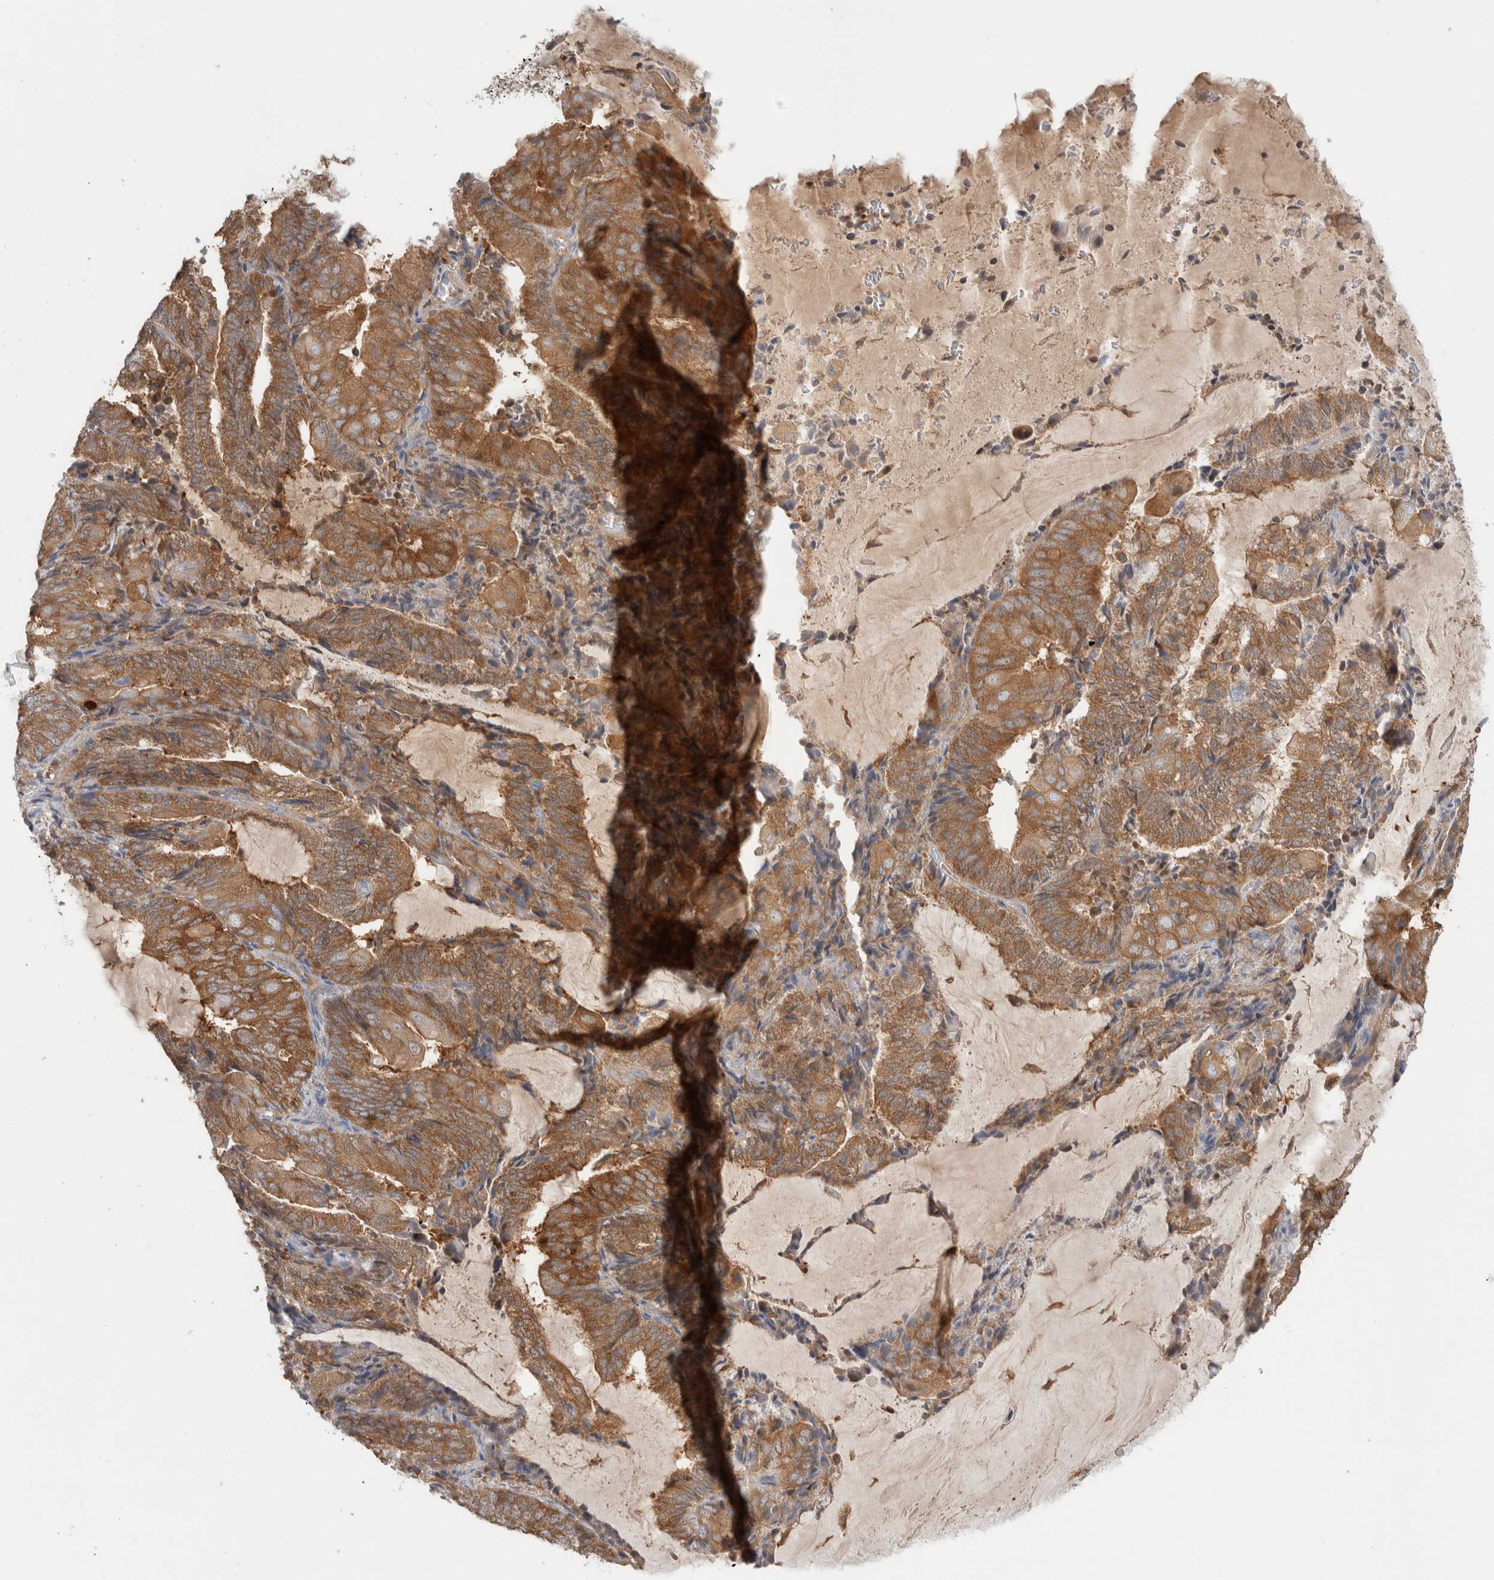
{"staining": {"intensity": "moderate", "quantity": ">75%", "location": "cytoplasmic/membranous"}, "tissue": "endometrial cancer", "cell_type": "Tumor cells", "image_type": "cancer", "snomed": [{"axis": "morphology", "description": "Adenocarcinoma, NOS"}, {"axis": "topography", "description": "Endometrium"}], "caption": "Immunohistochemical staining of adenocarcinoma (endometrial) demonstrates medium levels of moderate cytoplasmic/membranous staining in about >75% of tumor cells.", "gene": "KLHL14", "patient": {"sex": "female", "age": 81}}